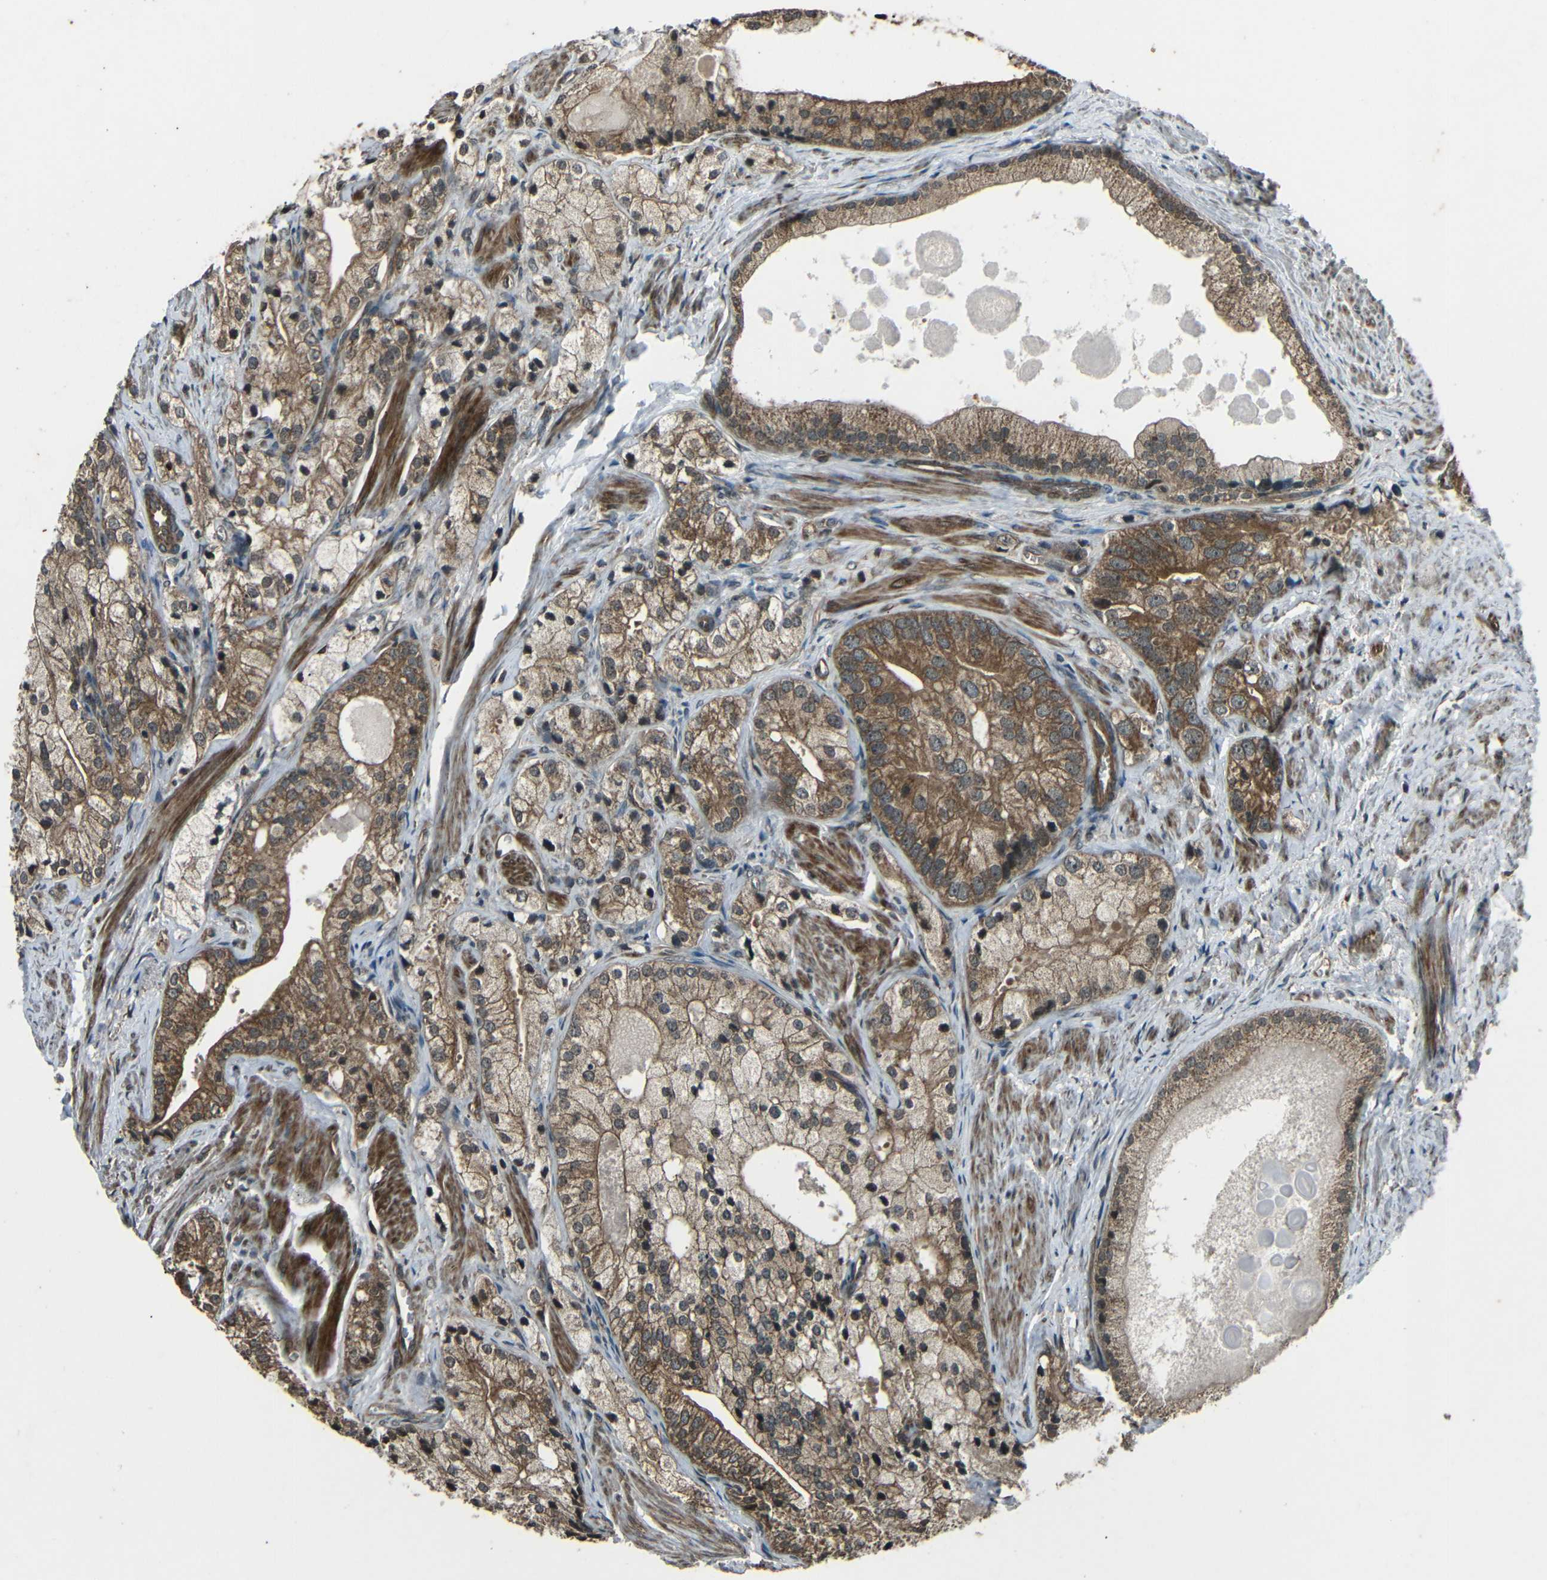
{"staining": {"intensity": "moderate", "quantity": ">75%", "location": "cytoplasmic/membranous"}, "tissue": "prostate cancer", "cell_type": "Tumor cells", "image_type": "cancer", "snomed": [{"axis": "morphology", "description": "Adenocarcinoma, Low grade"}, {"axis": "topography", "description": "Prostate"}], "caption": "Tumor cells reveal moderate cytoplasmic/membranous positivity in about >75% of cells in adenocarcinoma (low-grade) (prostate).", "gene": "PLK2", "patient": {"sex": "male", "age": 69}}